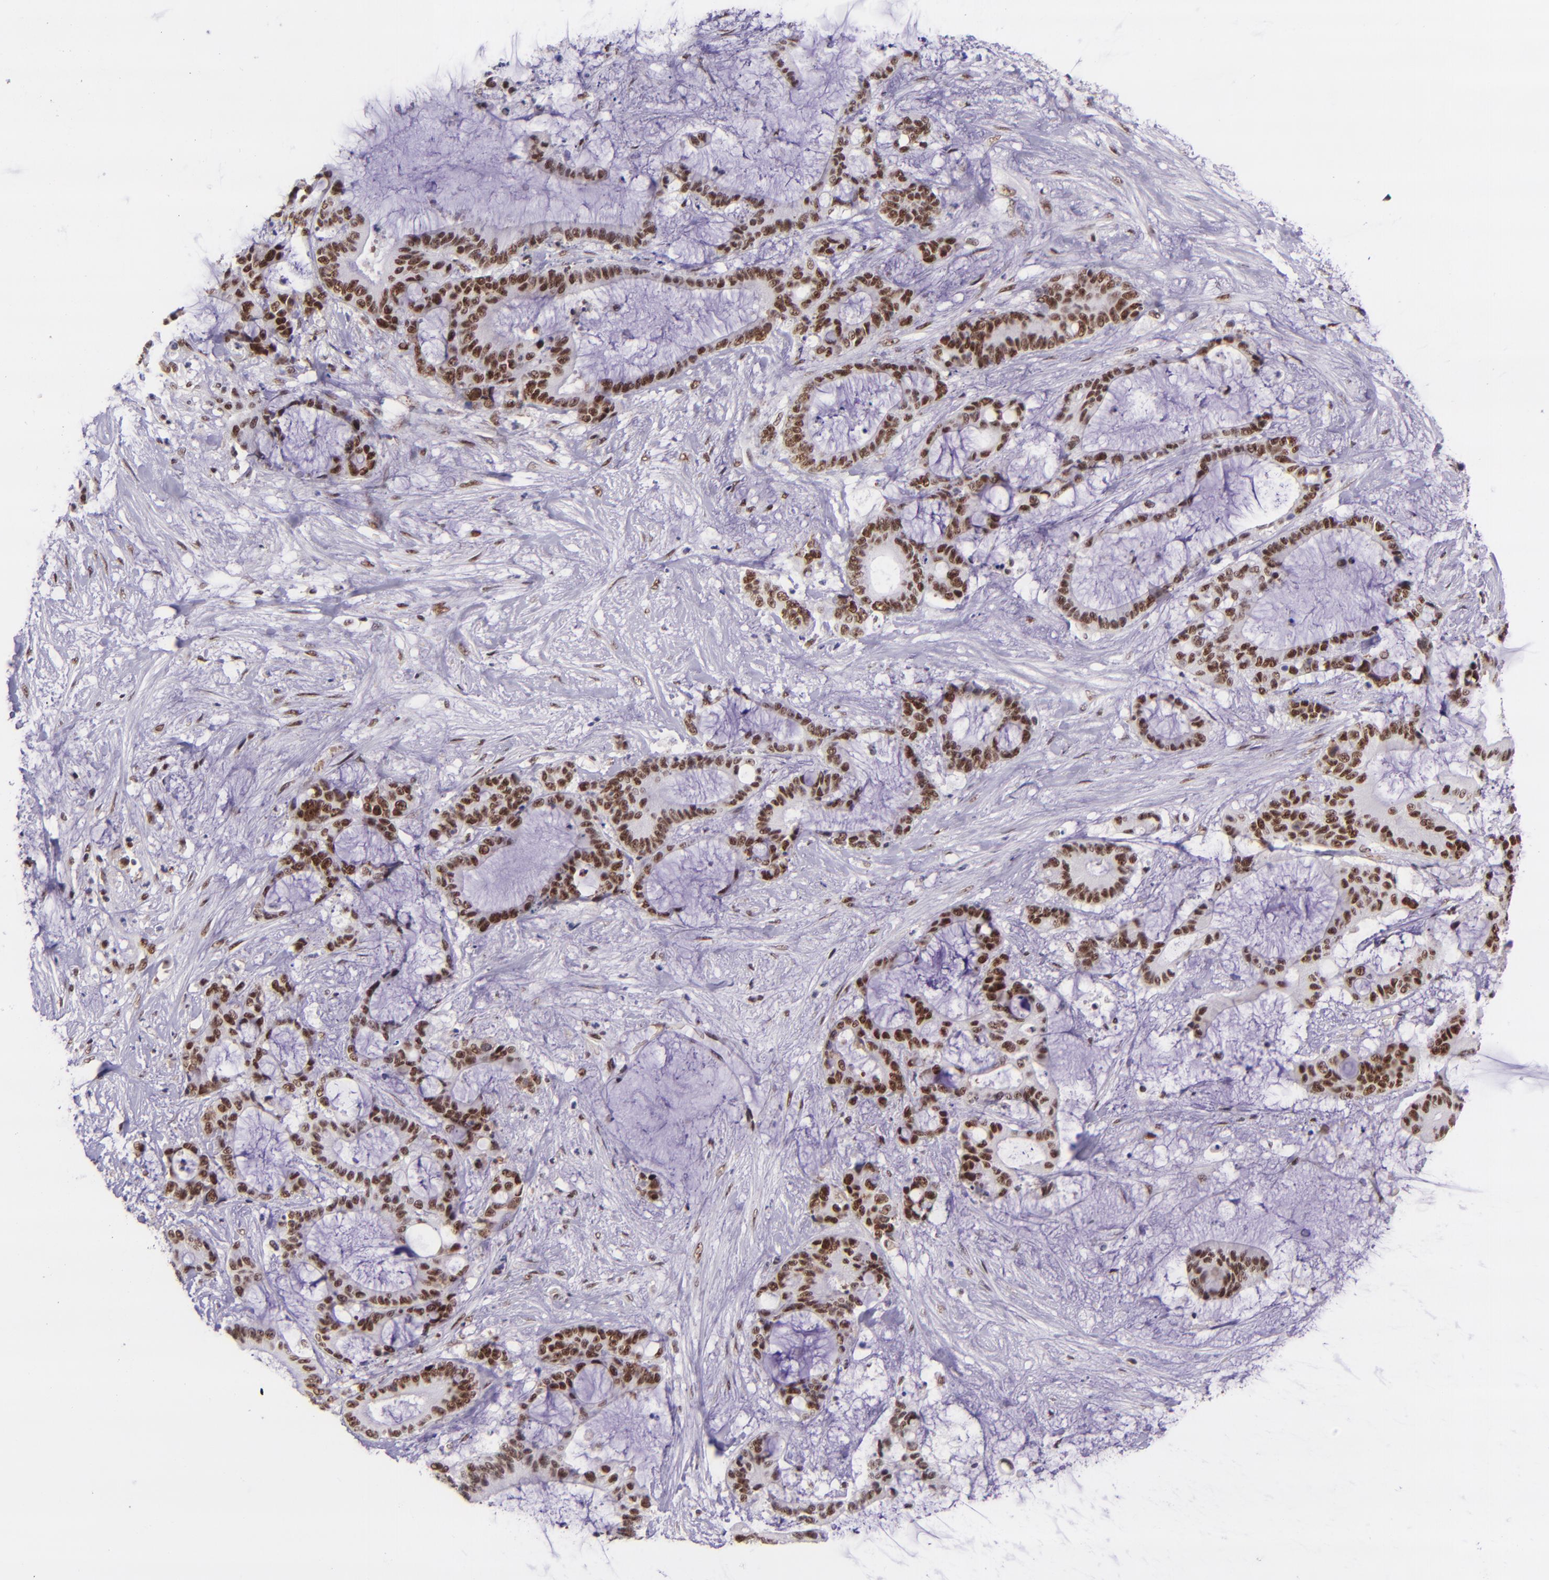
{"staining": {"intensity": "strong", "quantity": "25%-75%", "location": "nuclear"}, "tissue": "liver cancer", "cell_type": "Tumor cells", "image_type": "cancer", "snomed": [{"axis": "morphology", "description": "Cholangiocarcinoma"}, {"axis": "topography", "description": "Liver"}], "caption": "DAB immunohistochemical staining of human cholangiocarcinoma (liver) shows strong nuclear protein staining in approximately 25%-75% of tumor cells. The protein of interest is shown in brown color, while the nuclei are stained blue.", "gene": "GPKOW", "patient": {"sex": "female", "age": 73}}